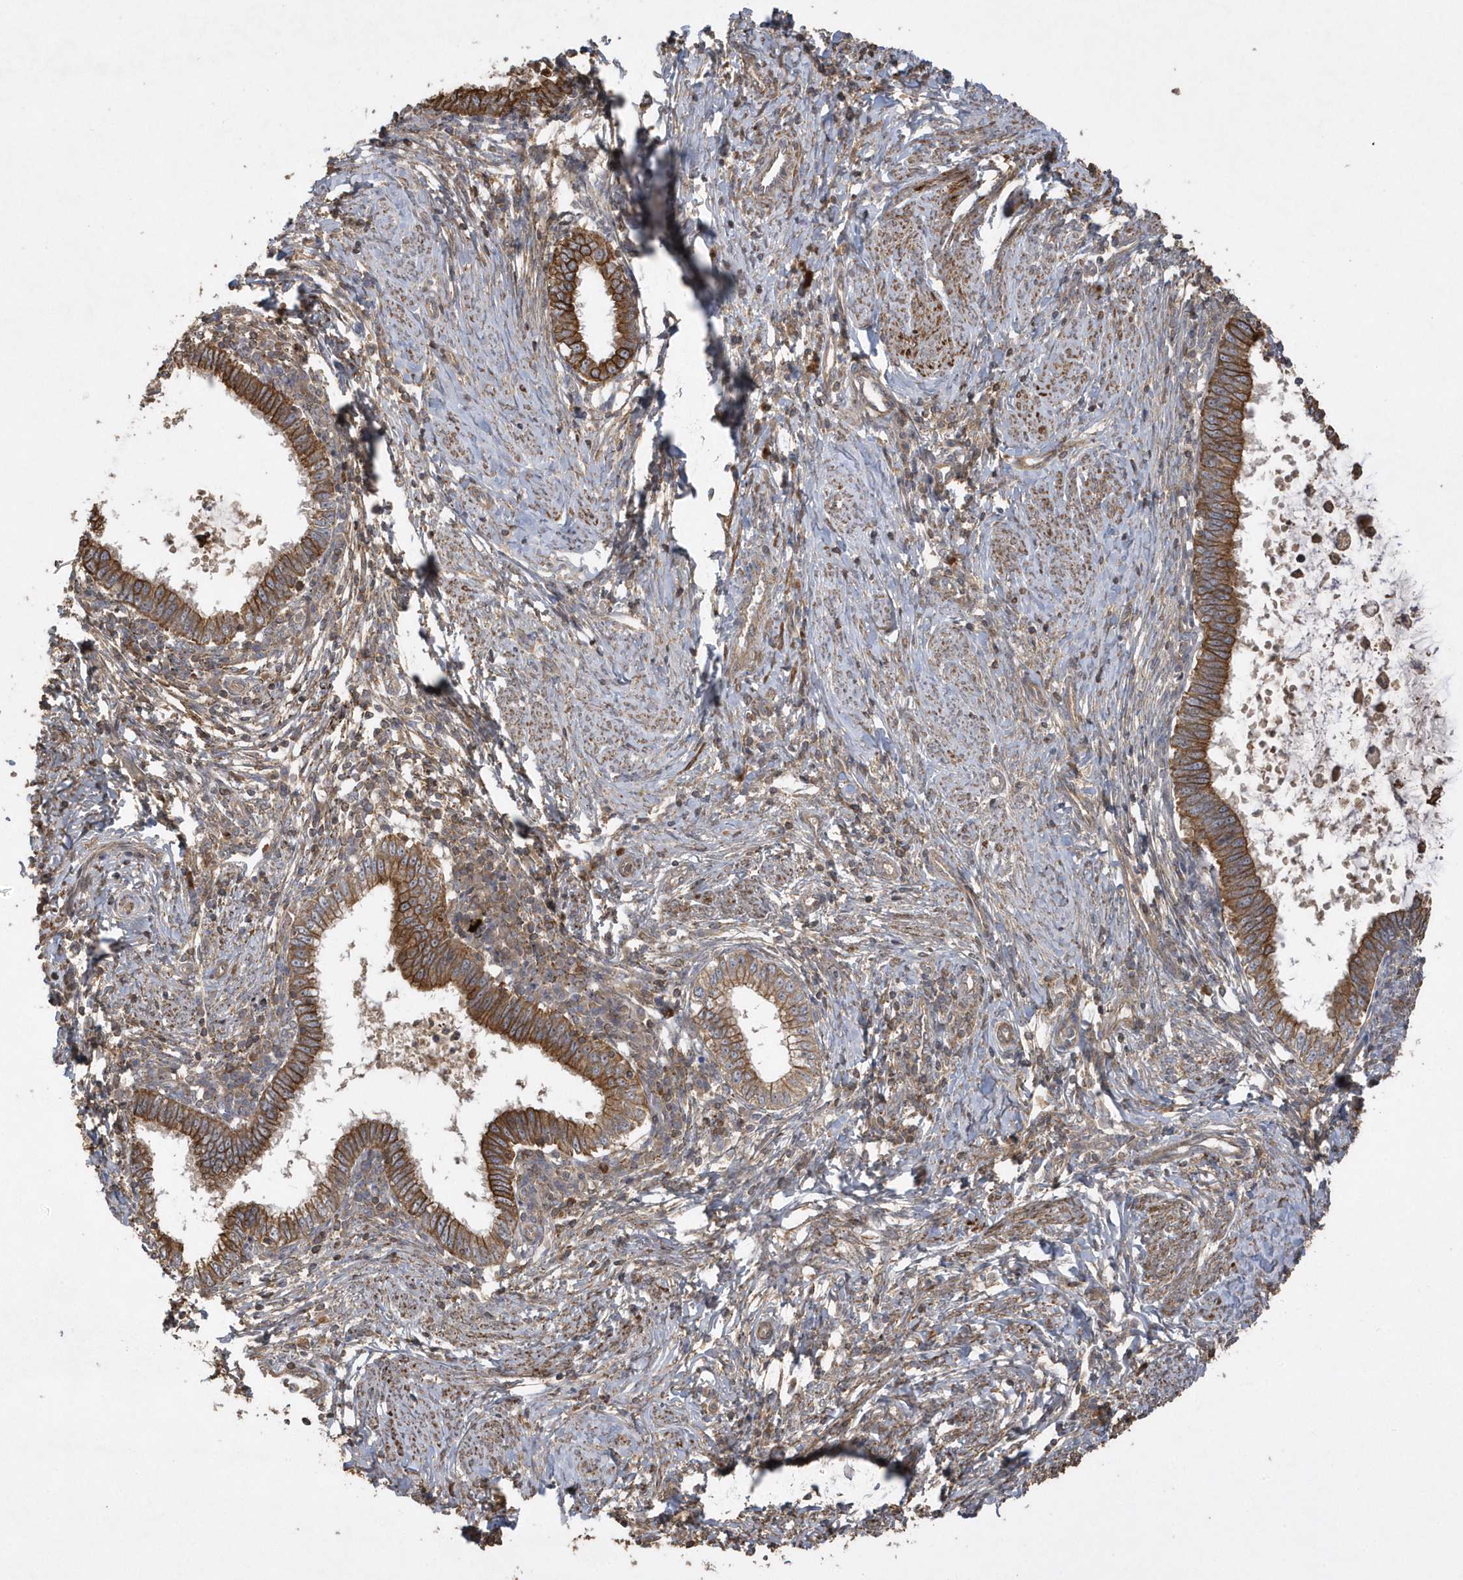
{"staining": {"intensity": "moderate", "quantity": ">75%", "location": "cytoplasmic/membranous"}, "tissue": "cervical cancer", "cell_type": "Tumor cells", "image_type": "cancer", "snomed": [{"axis": "morphology", "description": "Adenocarcinoma, NOS"}, {"axis": "topography", "description": "Cervix"}], "caption": "Human cervical cancer (adenocarcinoma) stained with a protein marker reveals moderate staining in tumor cells.", "gene": "SENP8", "patient": {"sex": "female", "age": 36}}